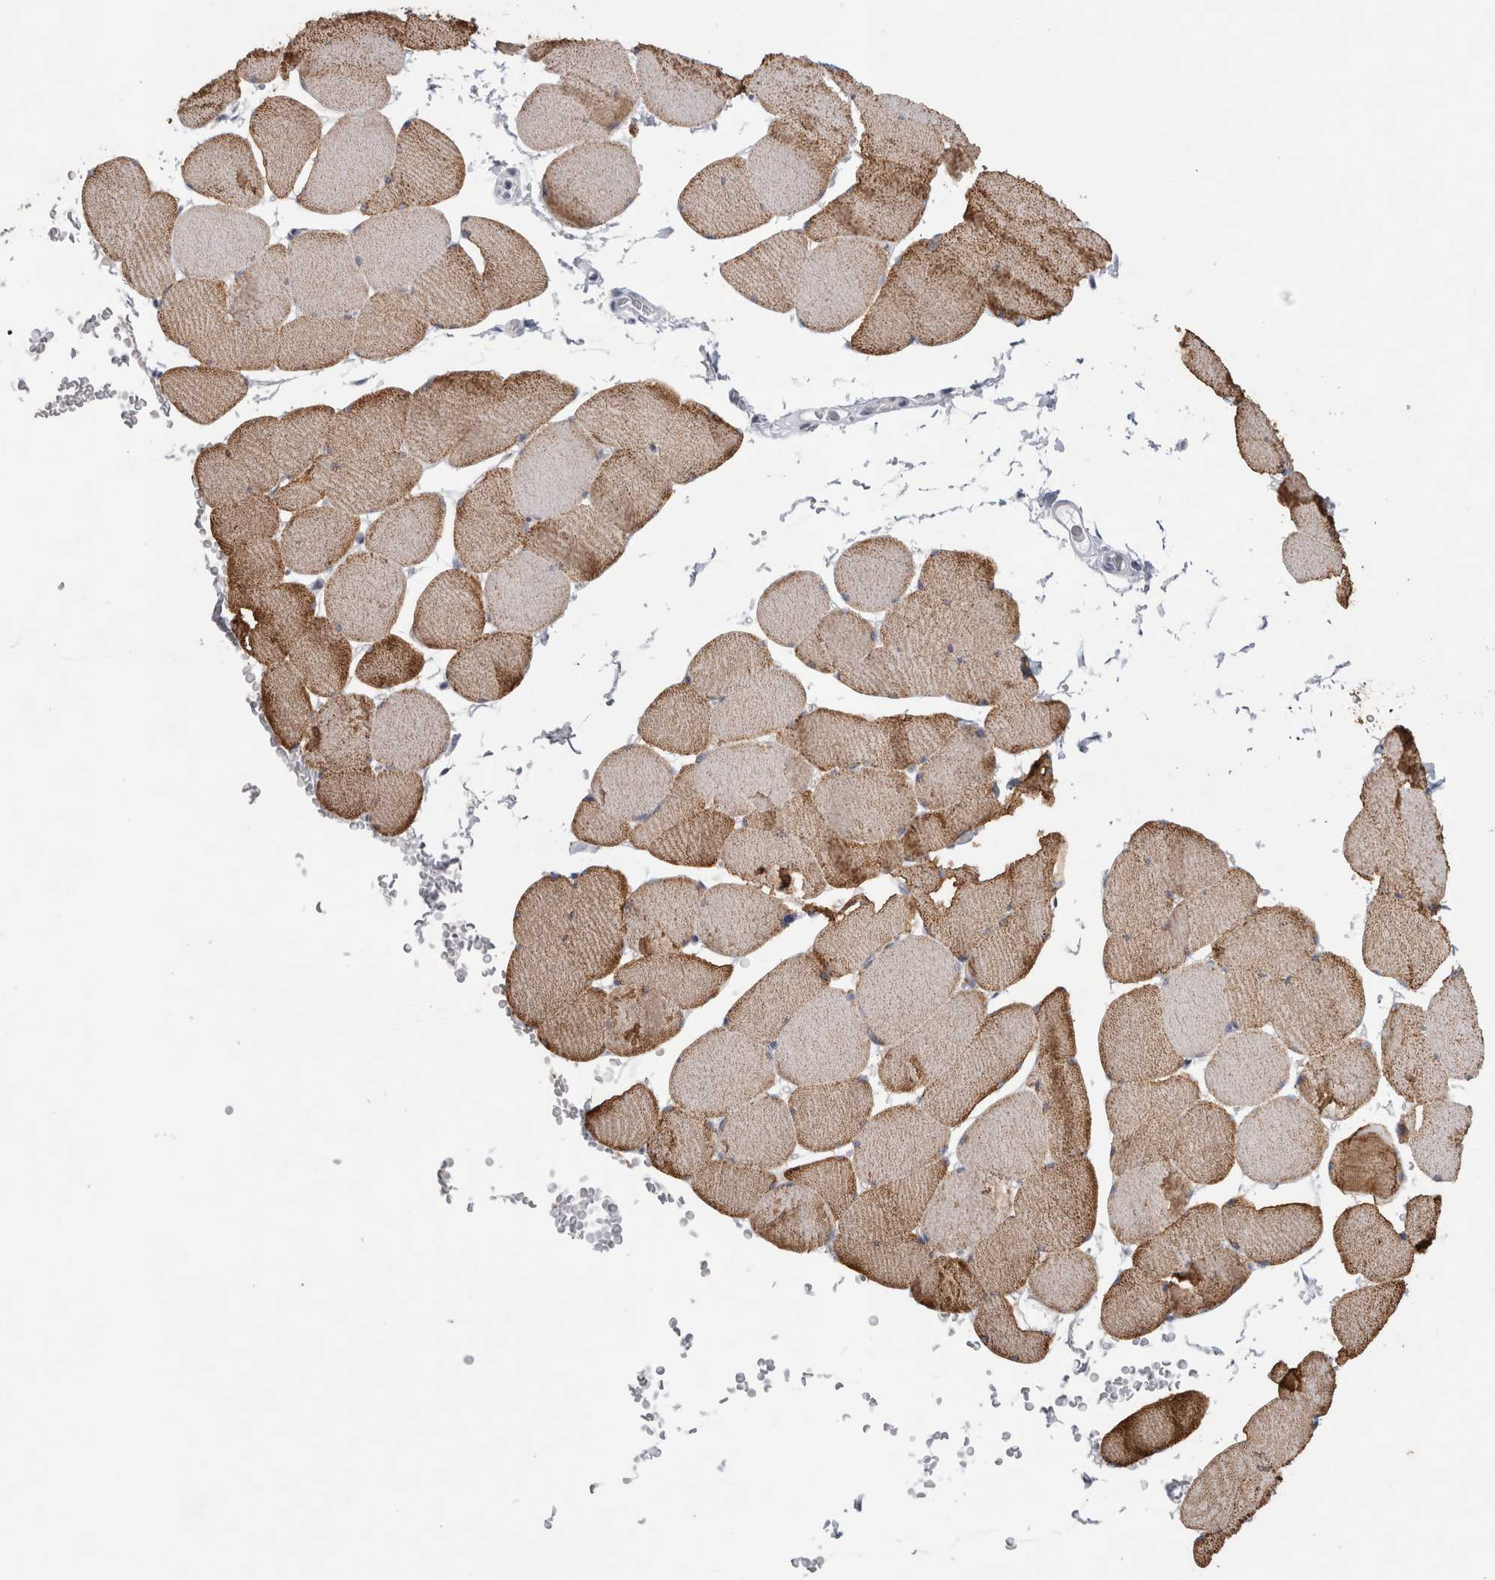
{"staining": {"intensity": "moderate", "quantity": ">75%", "location": "cytoplasmic/membranous"}, "tissue": "skeletal muscle", "cell_type": "Myocytes", "image_type": "normal", "snomed": [{"axis": "morphology", "description": "Normal tissue, NOS"}, {"axis": "topography", "description": "Skeletal muscle"}], "caption": "High-magnification brightfield microscopy of normal skeletal muscle stained with DAB (brown) and counterstained with hematoxylin (blue). myocytes exhibit moderate cytoplasmic/membranous positivity is appreciated in approximately>75% of cells.", "gene": "TONSL", "patient": {"sex": "male", "age": 62}}